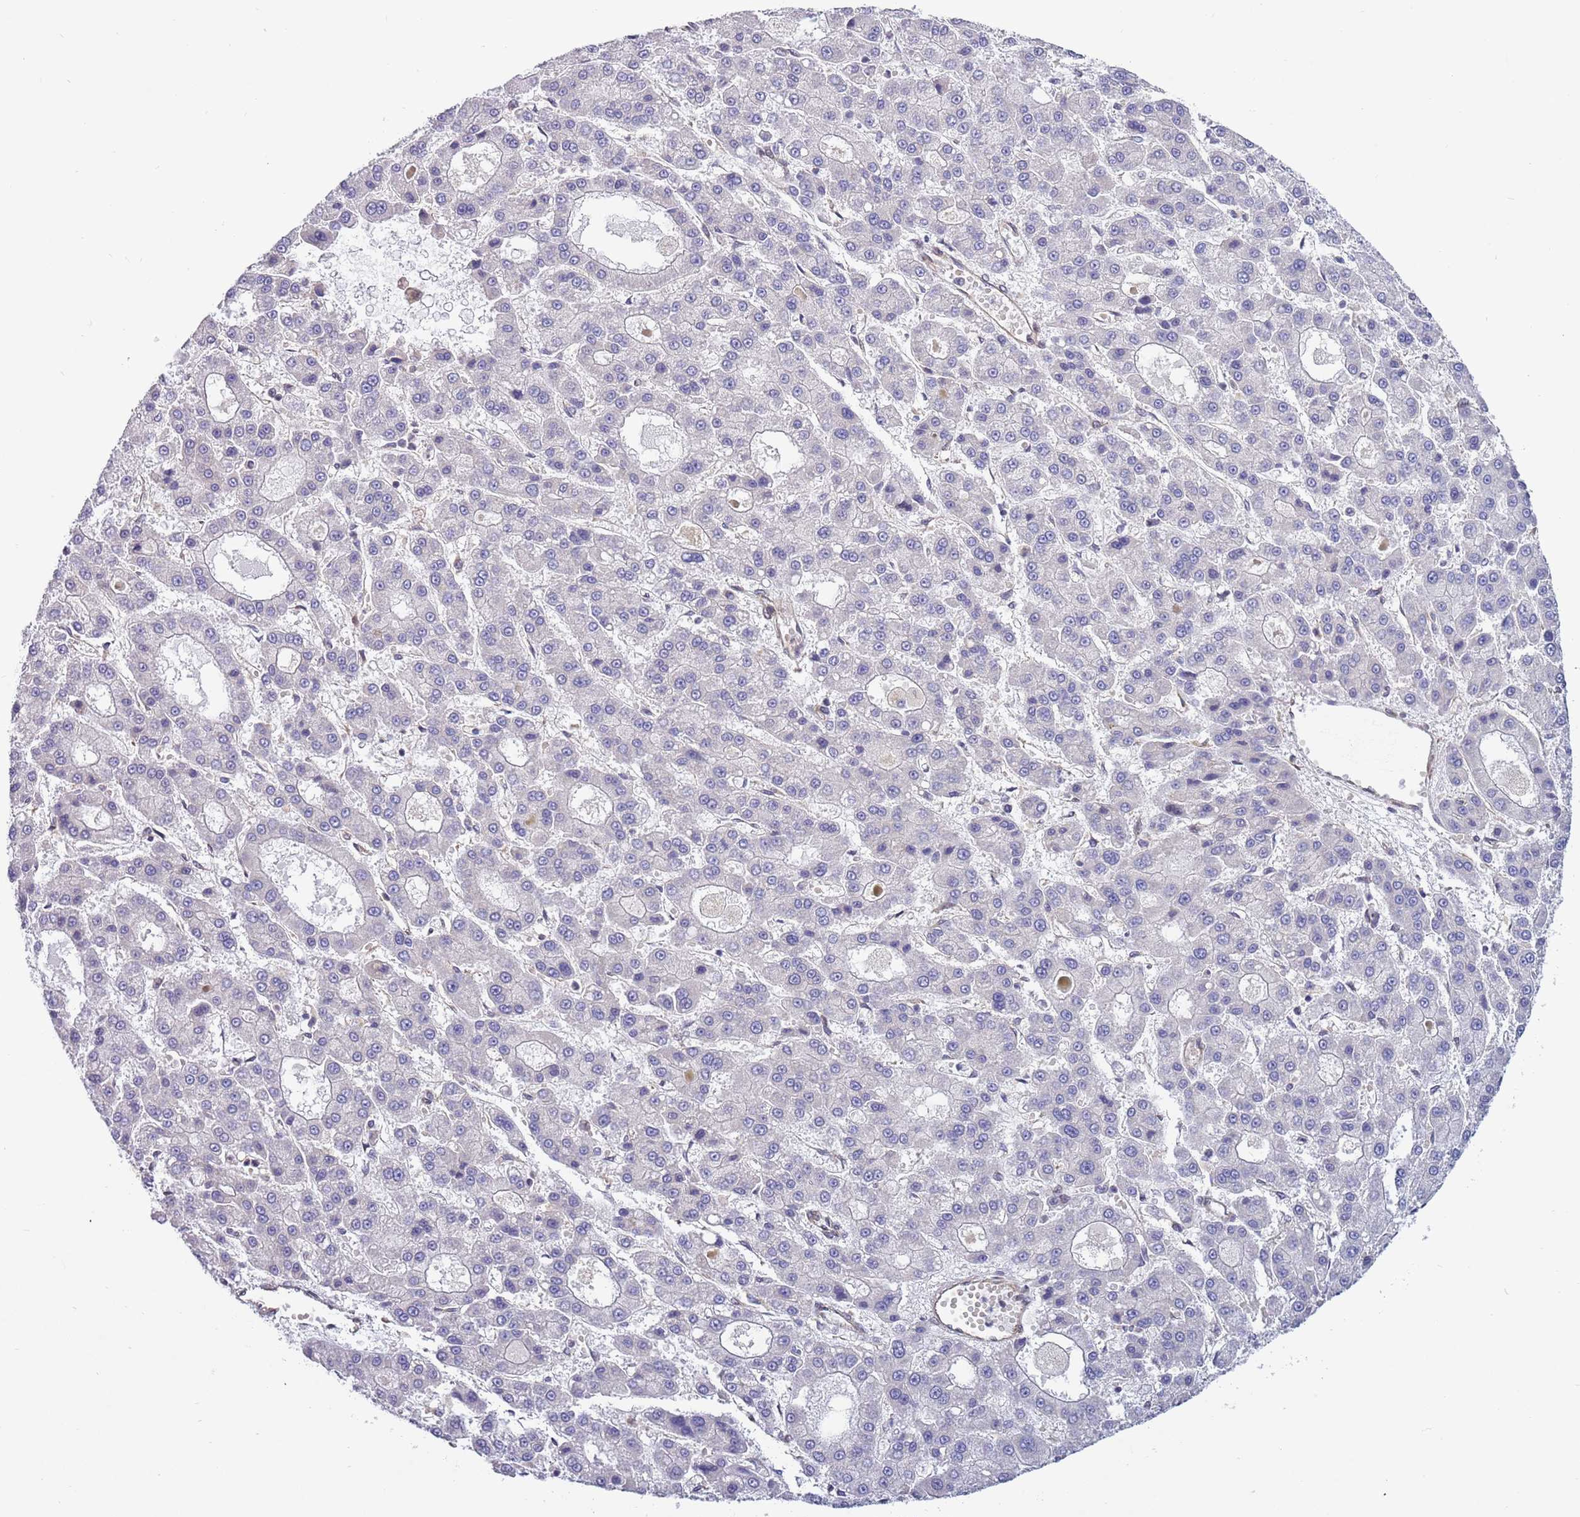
{"staining": {"intensity": "negative", "quantity": "none", "location": "none"}, "tissue": "liver cancer", "cell_type": "Tumor cells", "image_type": "cancer", "snomed": [{"axis": "morphology", "description": "Carcinoma, Hepatocellular, NOS"}, {"axis": "topography", "description": "Liver"}], "caption": "This is an IHC micrograph of human liver cancer (hepatocellular carcinoma). There is no positivity in tumor cells.", "gene": "TBX10", "patient": {"sex": "male", "age": 70}}